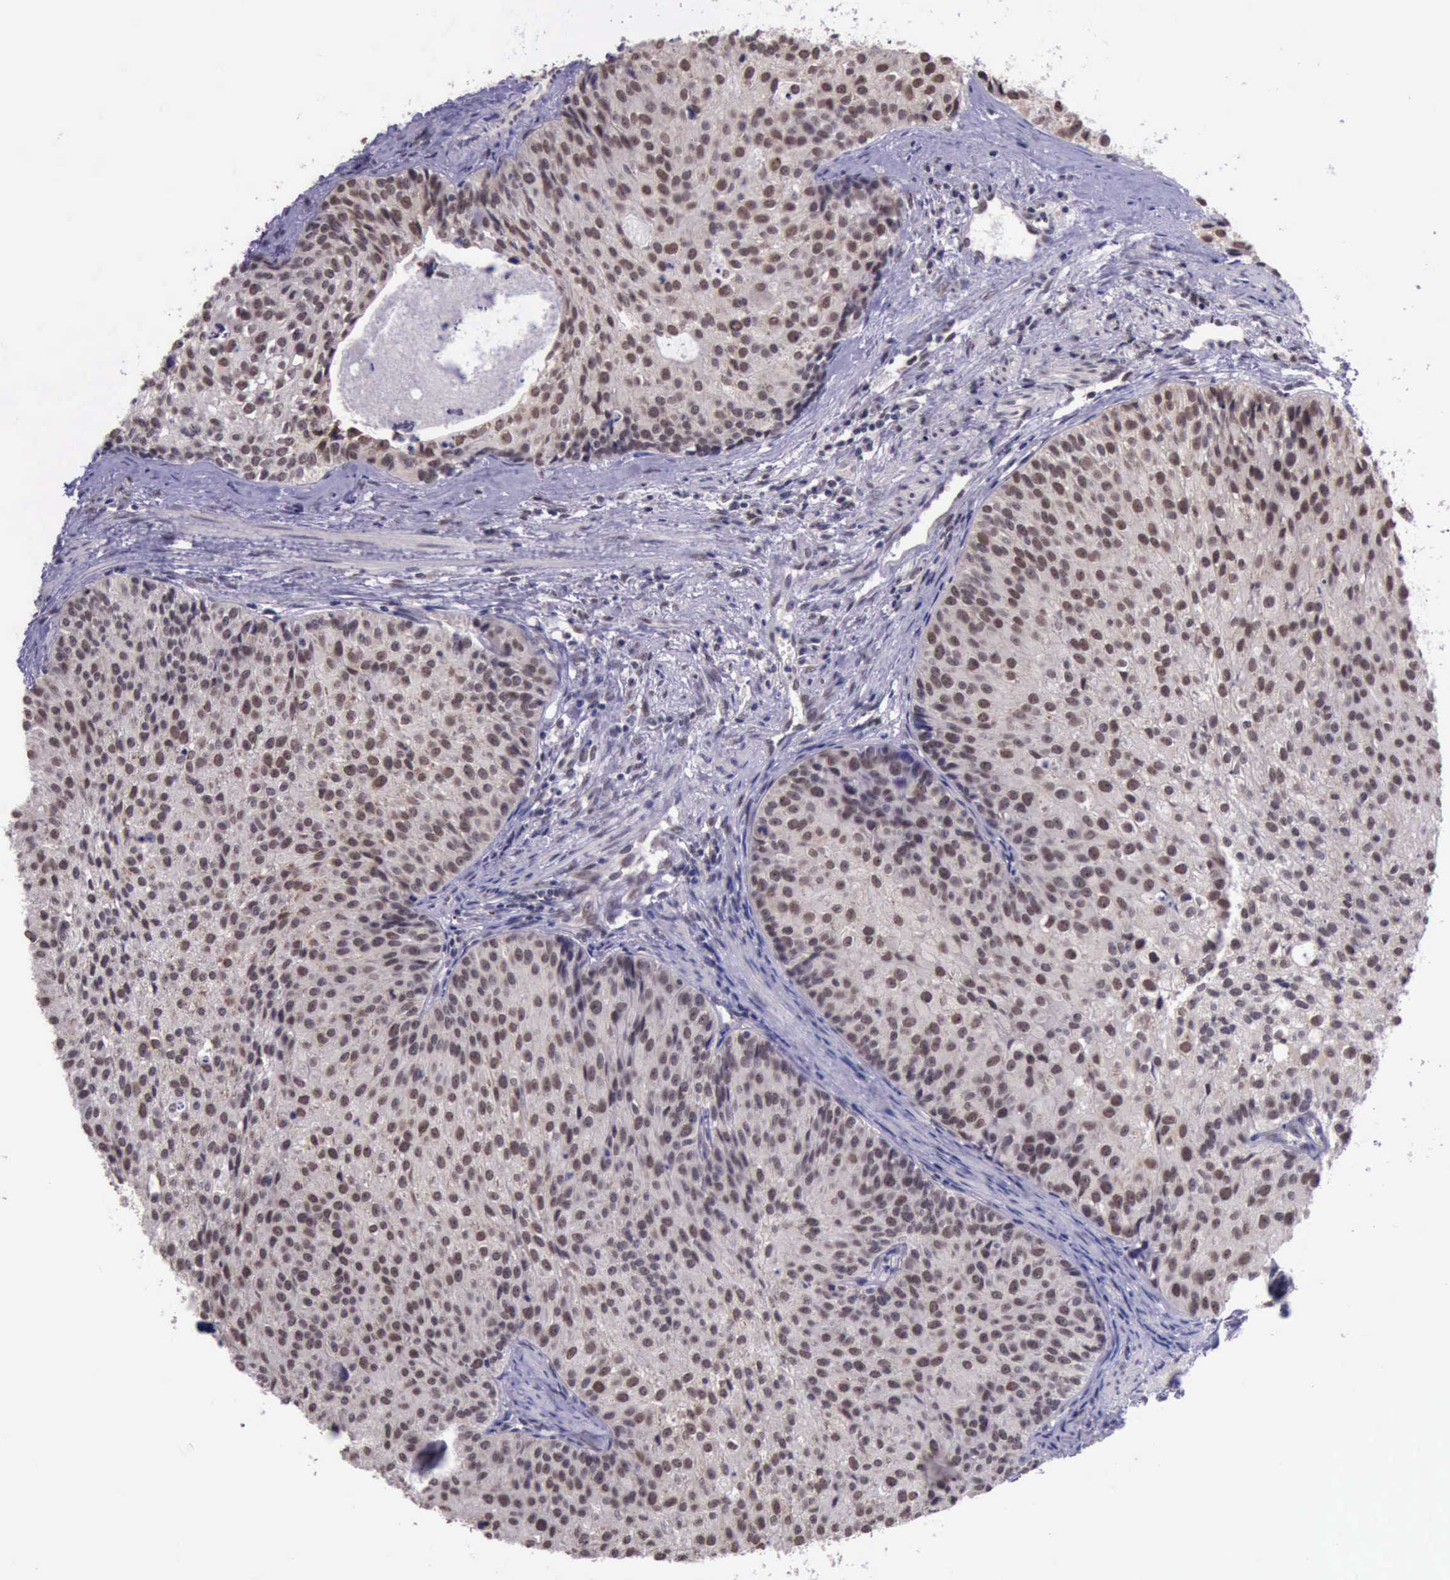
{"staining": {"intensity": "moderate", "quantity": ">75%", "location": "nuclear"}, "tissue": "urothelial cancer", "cell_type": "Tumor cells", "image_type": "cancer", "snomed": [{"axis": "morphology", "description": "Urothelial carcinoma, Low grade"}, {"axis": "topography", "description": "Urinary bladder"}], "caption": "Moderate nuclear protein positivity is identified in approximately >75% of tumor cells in urothelial cancer. (DAB (3,3'-diaminobenzidine) = brown stain, brightfield microscopy at high magnification).", "gene": "PRPF39", "patient": {"sex": "female", "age": 73}}